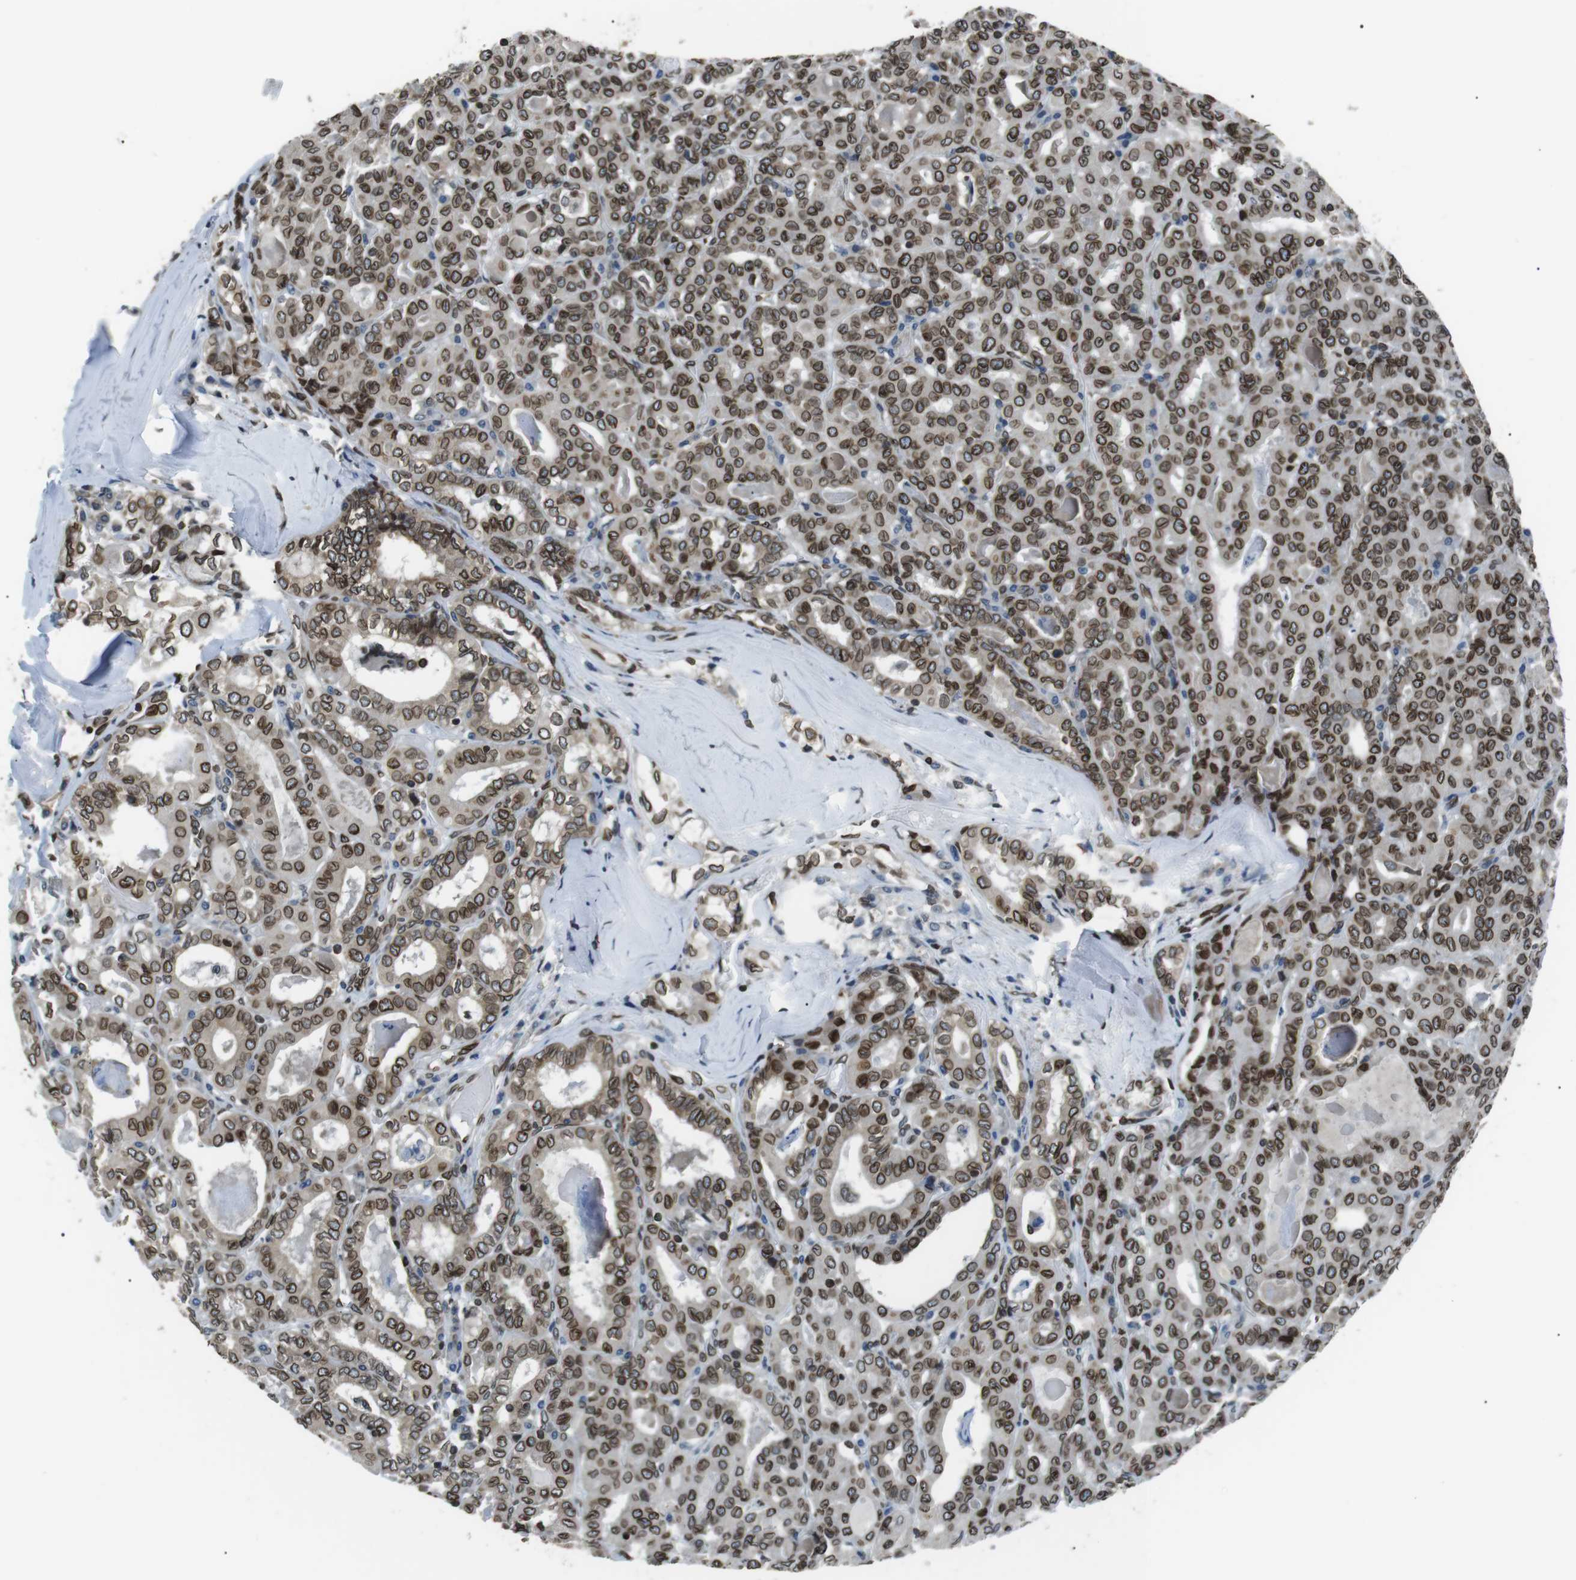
{"staining": {"intensity": "moderate", "quantity": ">75%", "location": "cytoplasmic/membranous,nuclear"}, "tissue": "thyroid cancer", "cell_type": "Tumor cells", "image_type": "cancer", "snomed": [{"axis": "morphology", "description": "Papillary adenocarcinoma, NOS"}, {"axis": "topography", "description": "Thyroid gland"}], "caption": "A medium amount of moderate cytoplasmic/membranous and nuclear positivity is present in approximately >75% of tumor cells in thyroid papillary adenocarcinoma tissue.", "gene": "TMX4", "patient": {"sex": "female", "age": 42}}